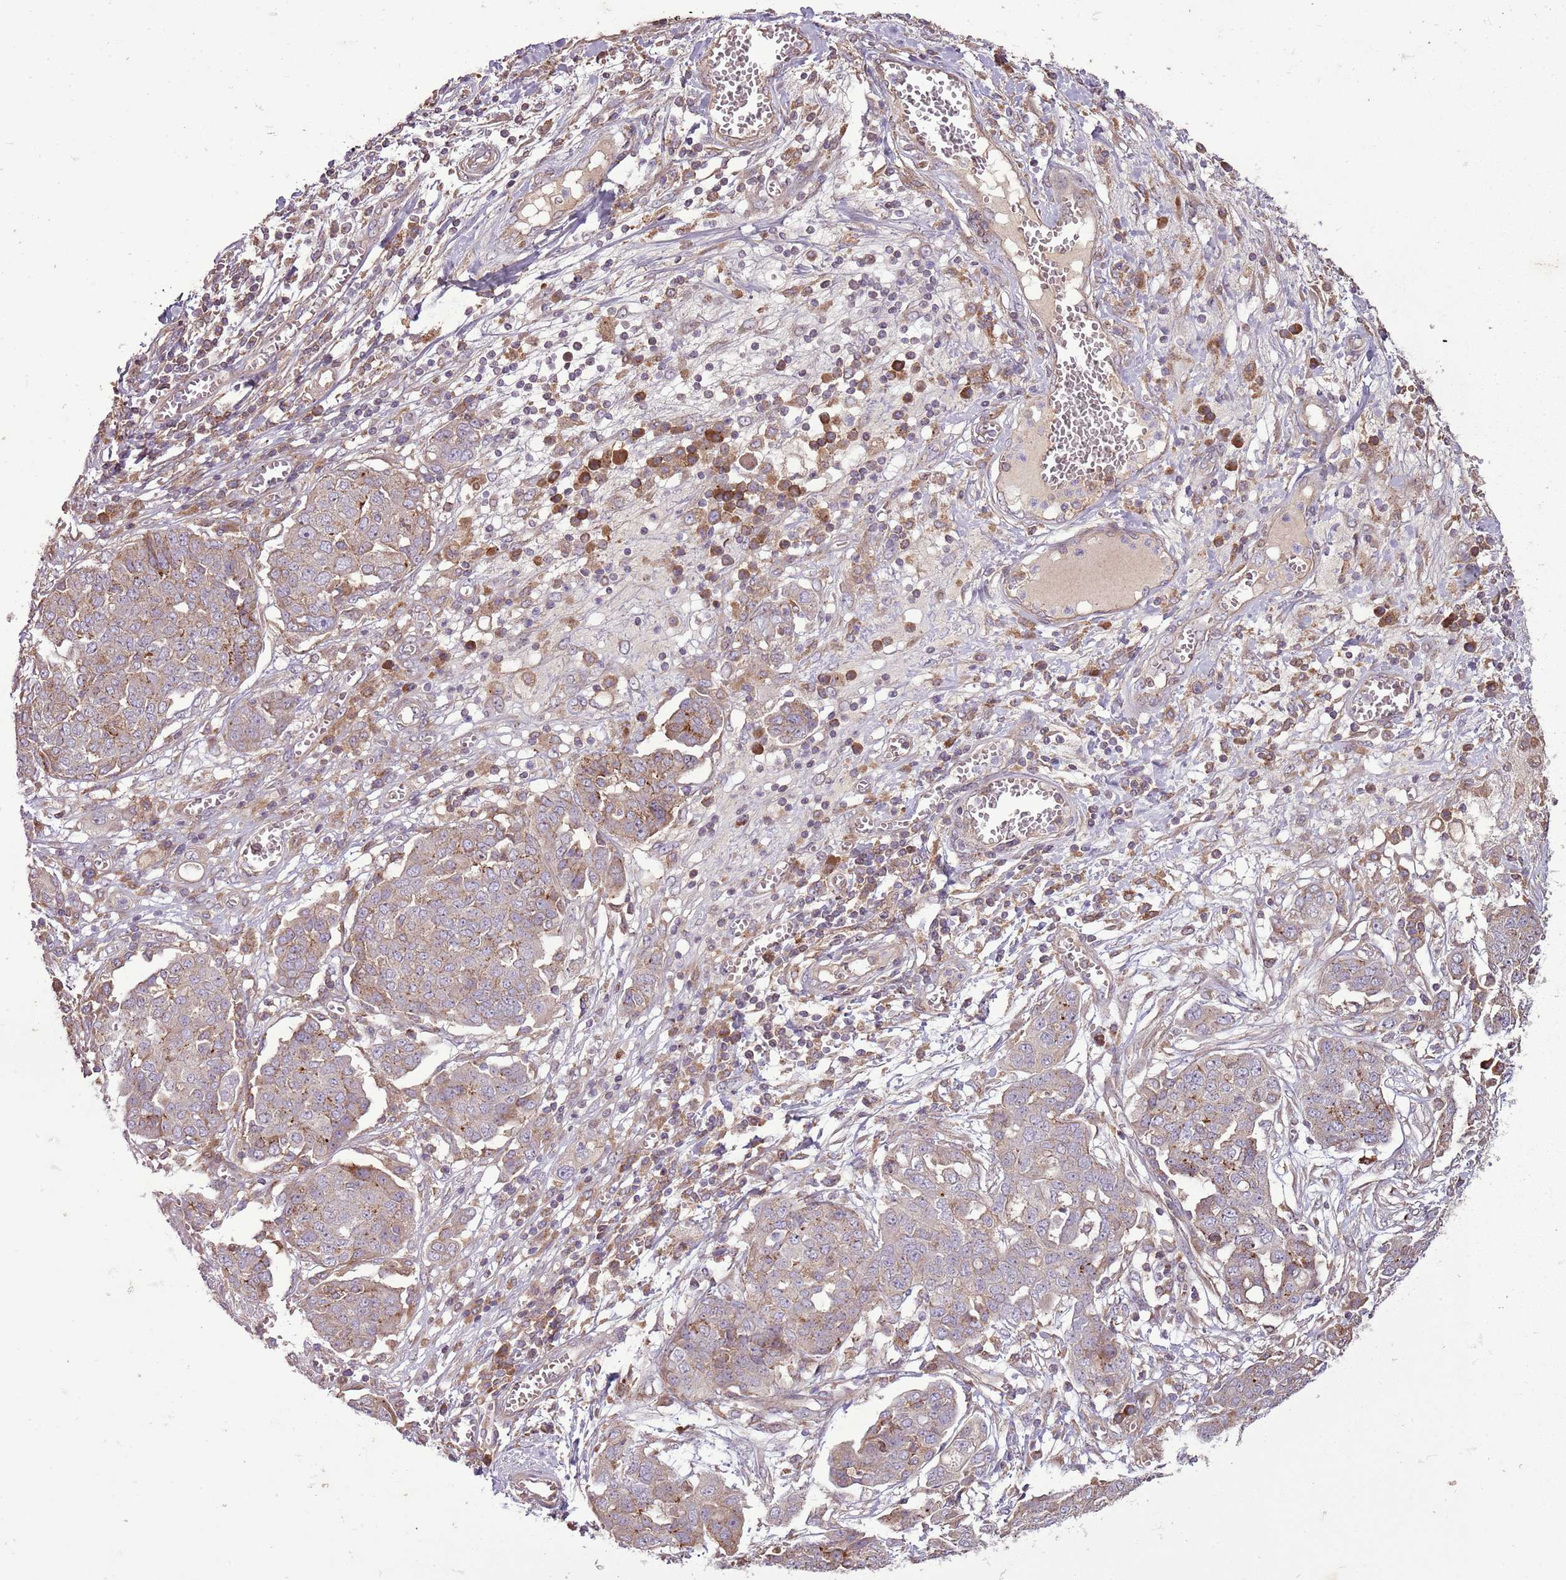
{"staining": {"intensity": "weak", "quantity": "<25%", "location": "cytoplasmic/membranous"}, "tissue": "ovarian cancer", "cell_type": "Tumor cells", "image_type": "cancer", "snomed": [{"axis": "morphology", "description": "Cystadenocarcinoma, serous, NOS"}, {"axis": "topography", "description": "Soft tissue"}, {"axis": "topography", "description": "Ovary"}], "caption": "Immunohistochemistry (IHC) micrograph of neoplastic tissue: serous cystadenocarcinoma (ovarian) stained with DAB displays no significant protein expression in tumor cells.", "gene": "ANKRD24", "patient": {"sex": "female", "age": 57}}